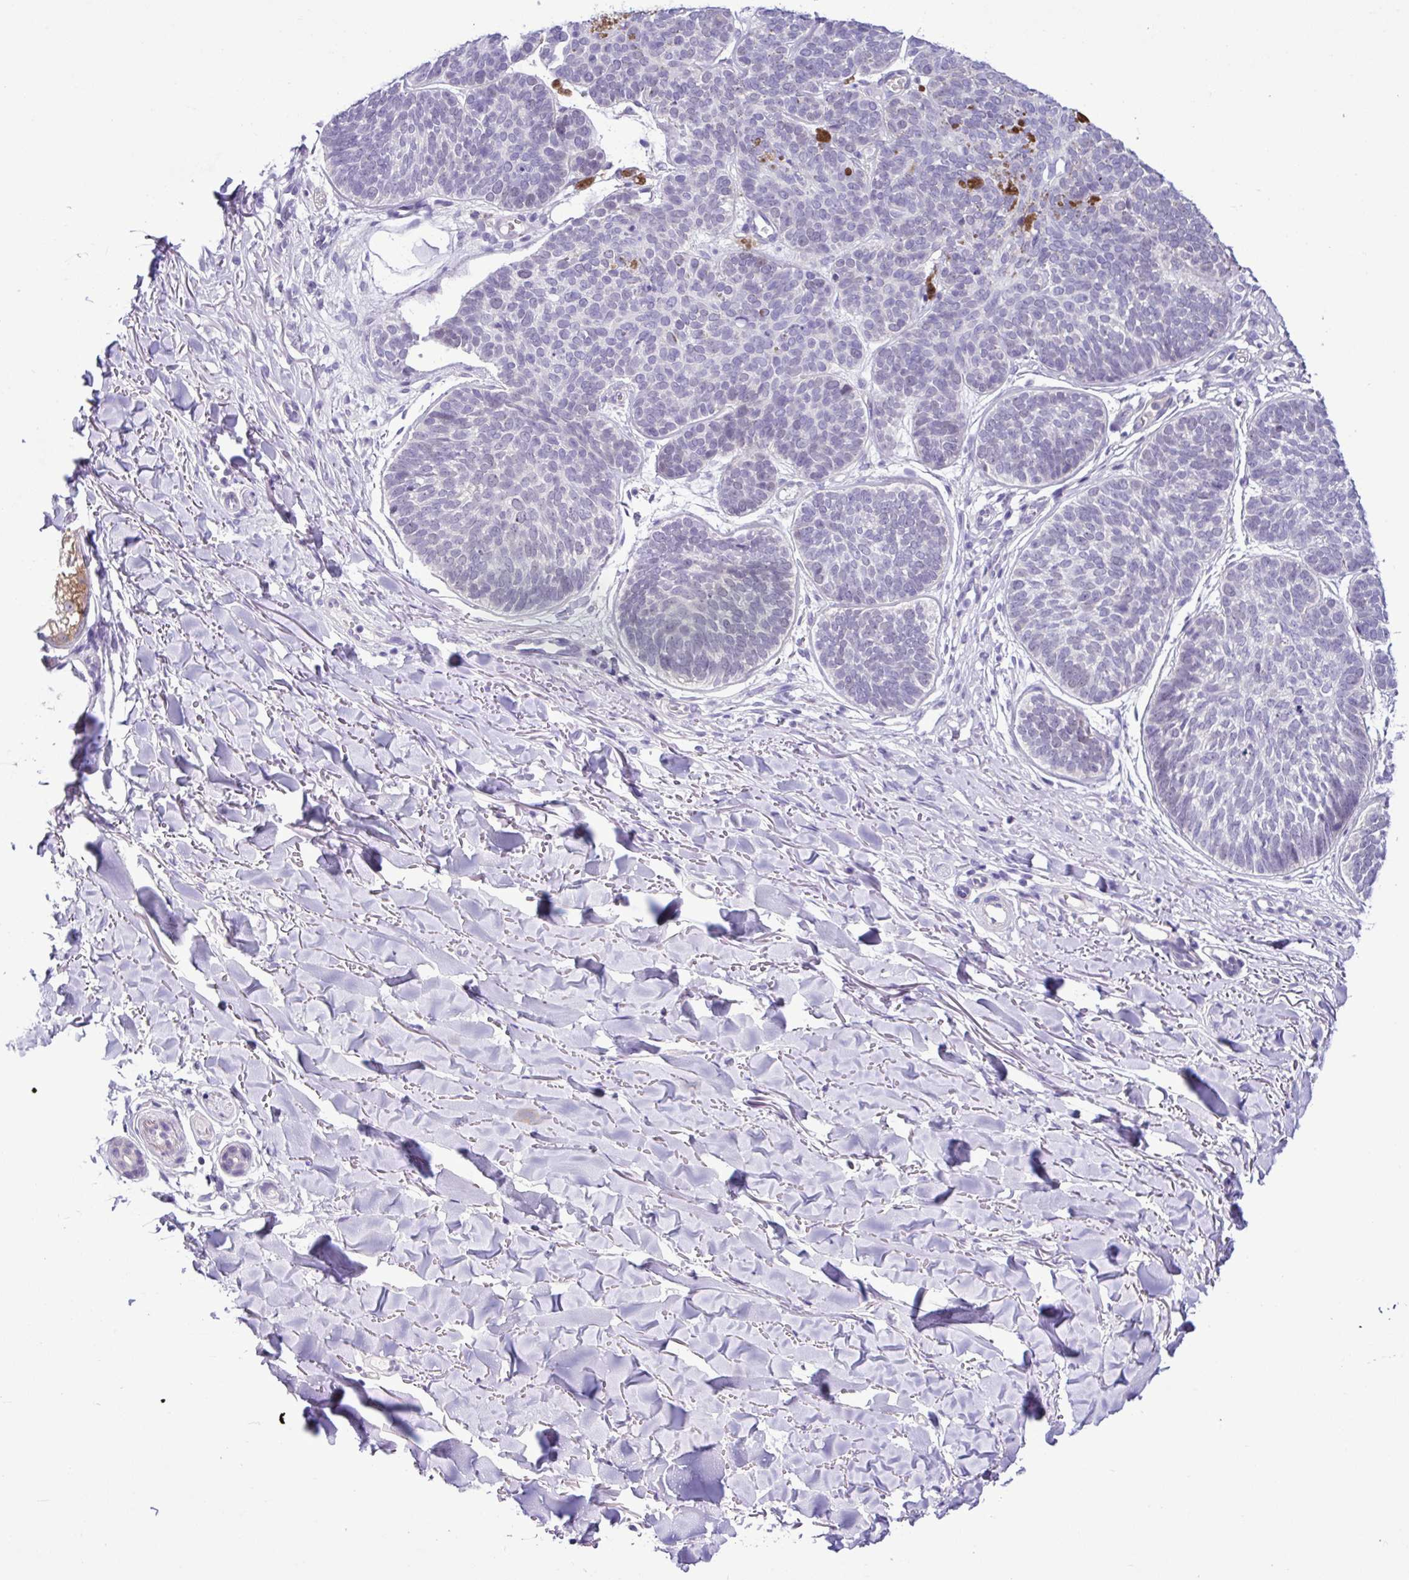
{"staining": {"intensity": "negative", "quantity": "none", "location": "none"}, "tissue": "skin cancer", "cell_type": "Tumor cells", "image_type": "cancer", "snomed": [{"axis": "morphology", "description": "Basal cell carcinoma"}, {"axis": "topography", "description": "Skin"}, {"axis": "topography", "description": "Skin of neck"}, {"axis": "topography", "description": "Skin of shoulder"}, {"axis": "topography", "description": "Skin of back"}], "caption": "DAB immunohistochemical staining of human basal cell carcinoma (skin) shows no significant expression in tumor cells.", "gene": "TONSL", "patient": {"sex": "male", "age": 80}}